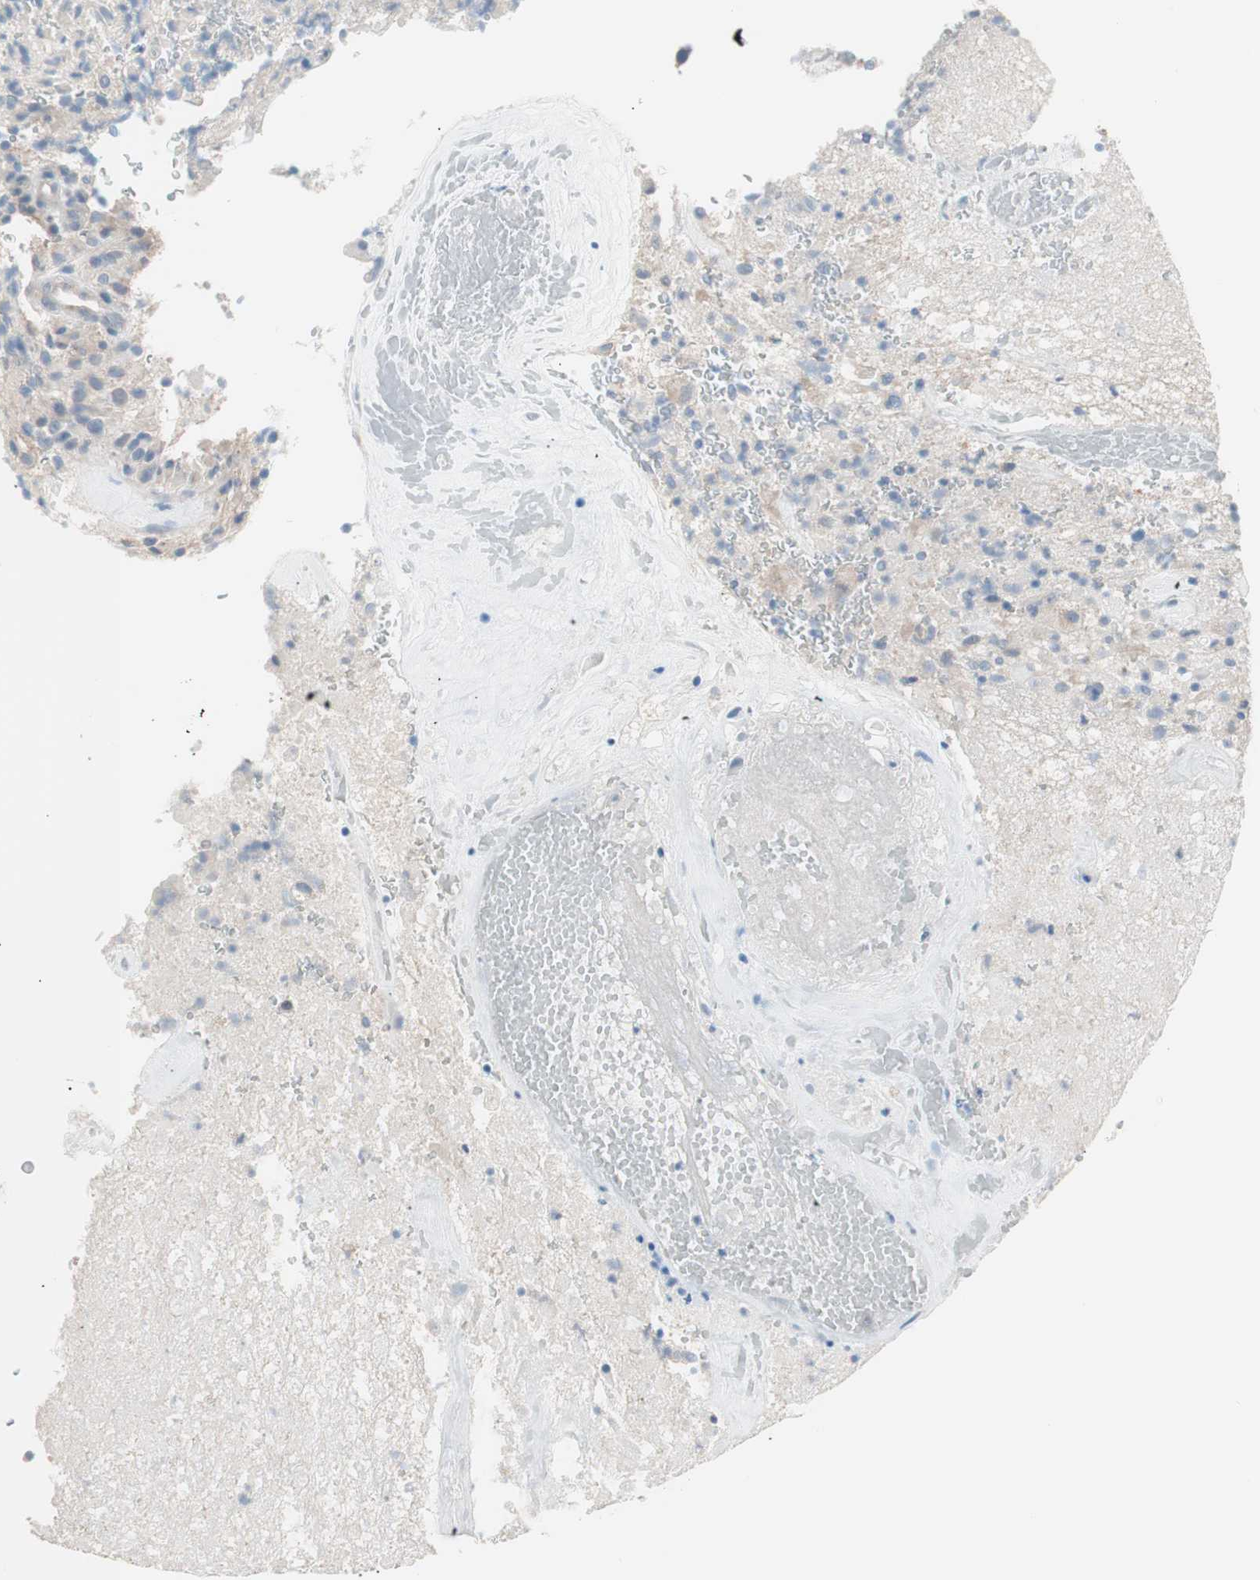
{"staining": {"intensity": "negative", "quantity": "none", "location": "none"}, "tissue": "glioma", "cell_type": "Tumor cells", "image_type": "cancer", "snomed": [{"axis": "morphology", "description": "Glioma, malignant, High grade"}, {"axis": "topography", "description": "Brain"}], "caption": "This is a image of IHC staining of malignant glioma (high-grade), which shows no staining in tumor cells.", "gene": "VIL1", "patient": {"sex": "male", "age": 71}}